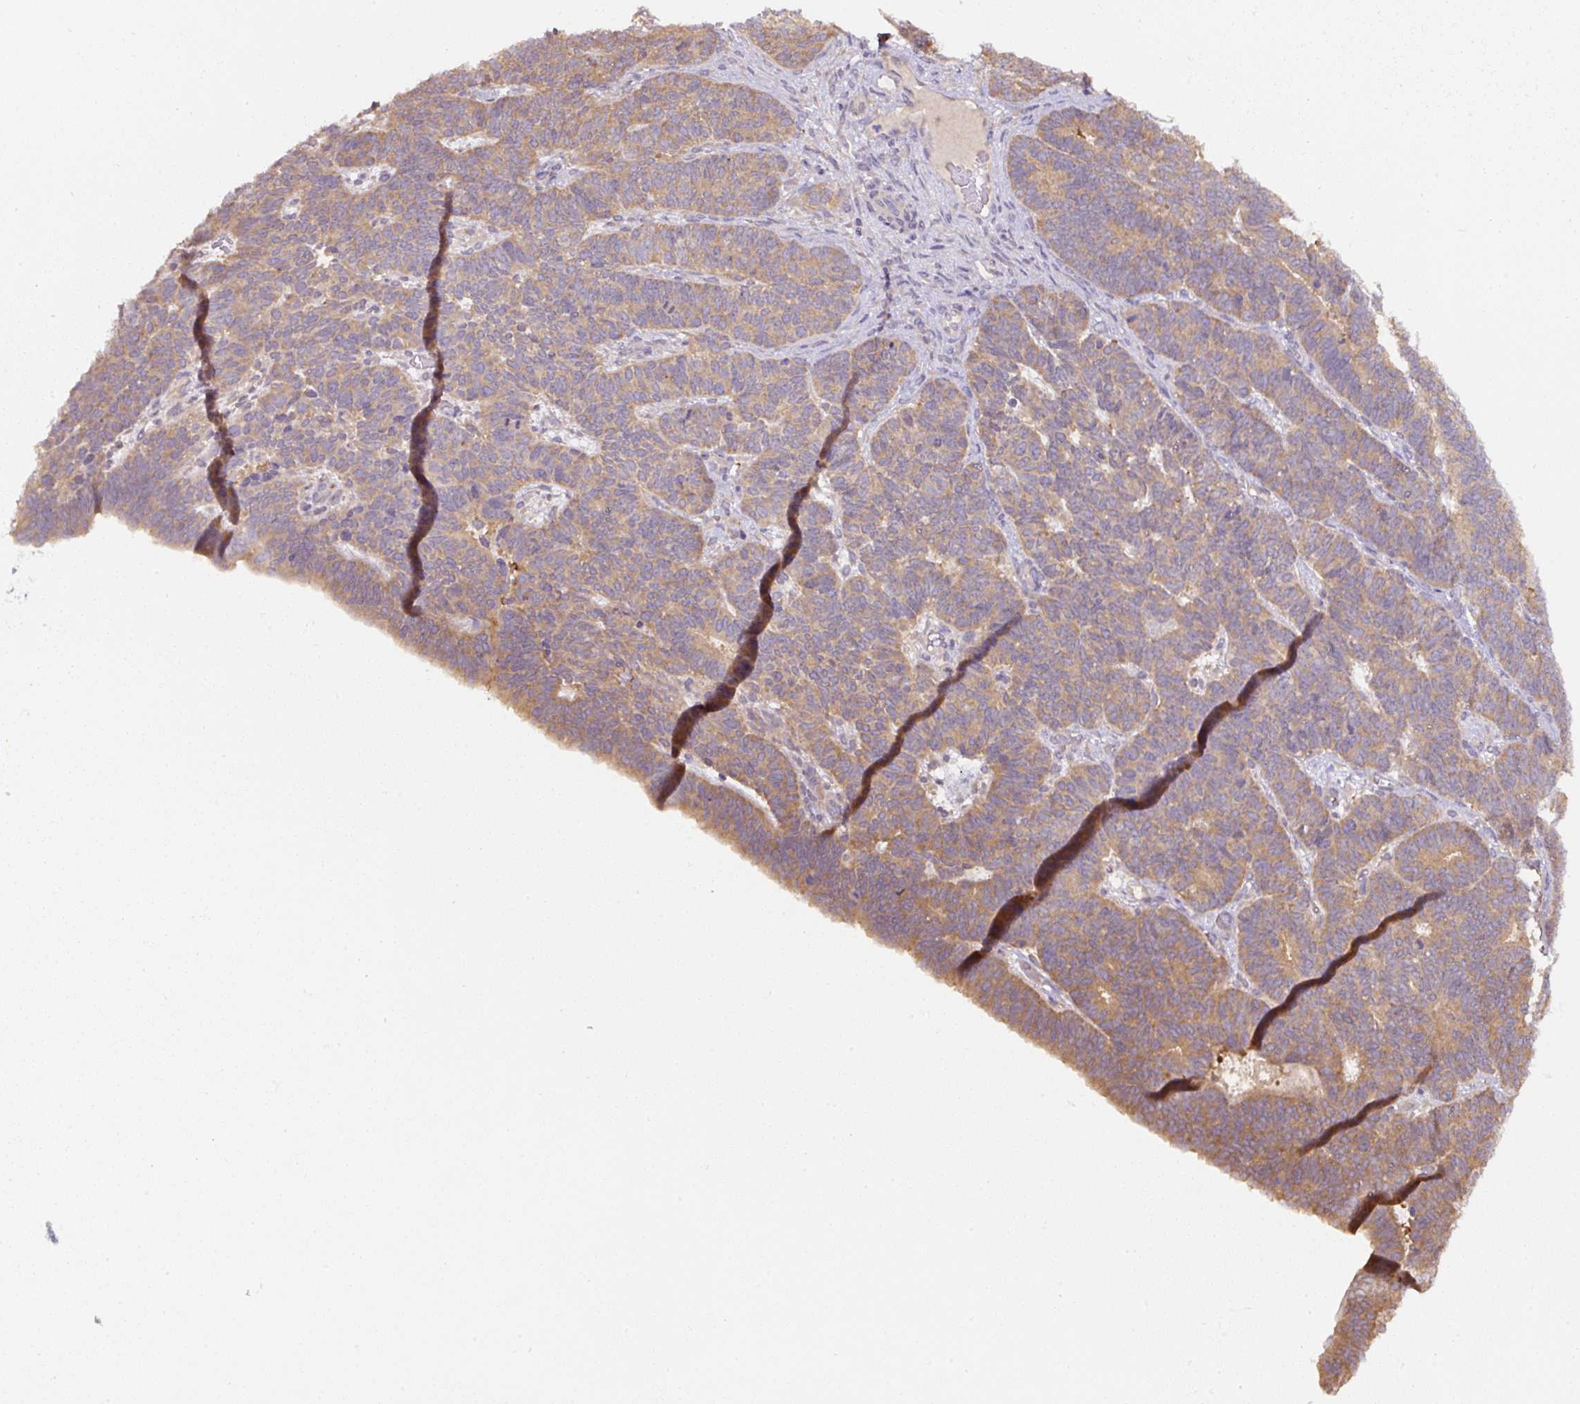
{"staining": {"intensity": "moderate", "quantity": ">75%", "location": "cytoplasmic/membranous"}, "tissue": "endometrial cancer", "cell_type": "Tumor cells", "image_type": "cancer", "snomed": [{"axis": "morphology", "description": "Adenocarcinoma, NOS"}, {"axis": "topography", "description": "Endometrium"}], "caption": "Immunohistochemistry (DAB (3,3'-diaminobenzidine)) staining of adenocarcinoma (endometrial) displays moderate cytoplasmic/membranous protein expression in approximately >75% of tumor cells.", "gene": "ST13", "patient": {"sex": "female", "age": 70}}